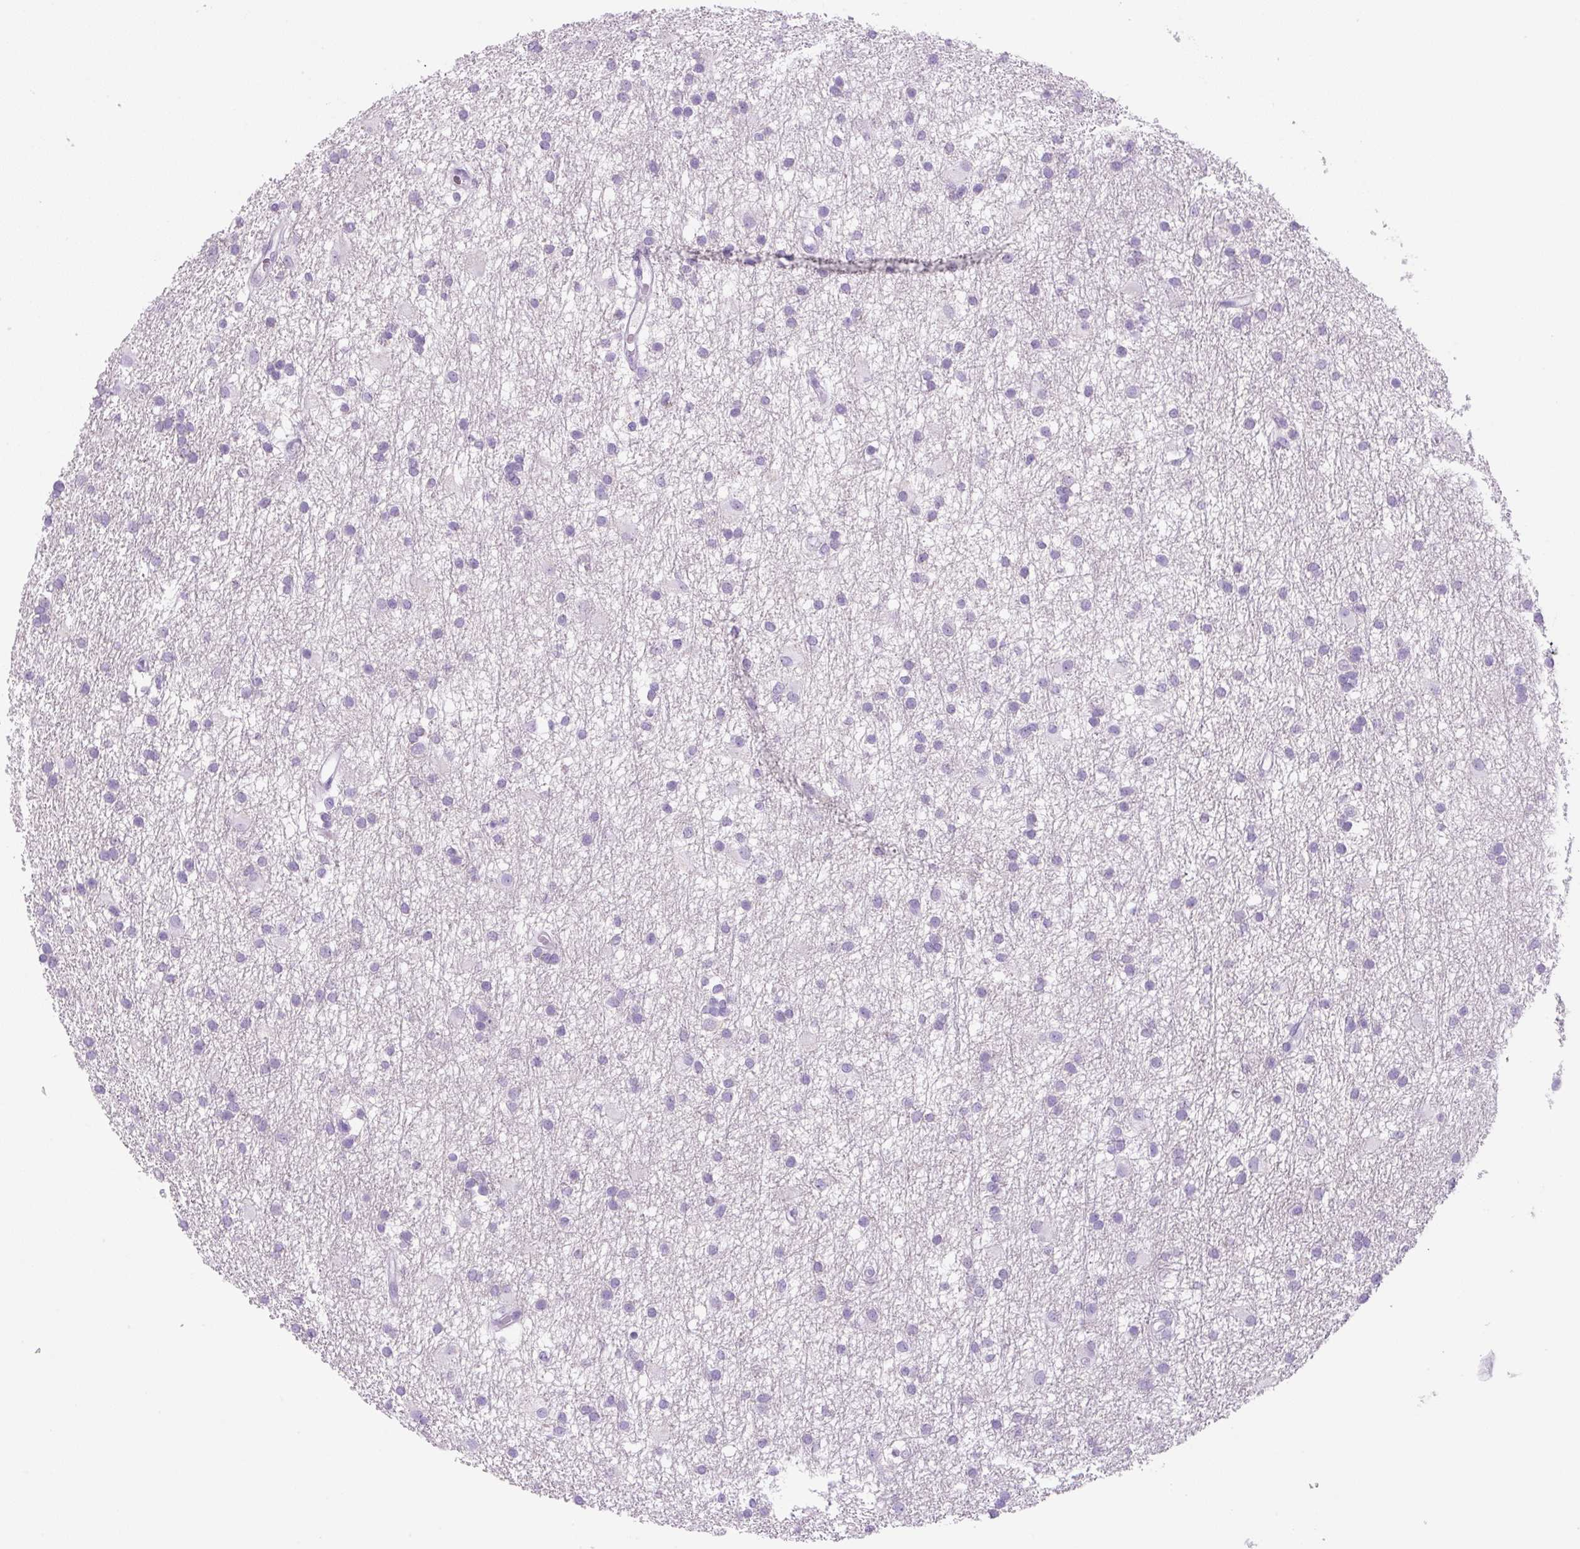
{"staining": {"intensity": "negative", "quantity": "none", "location": "none"}, "tissue": "glioma", "cell_type": "Tumor cells", "image_type": "cancer", "snomed": [{"axis": "morphology", "description": "Glioma, malignant, High grade"}, {"axis": "topography", "description": "Brain"}], "caption": "Human malignant glioma (high-grade) stained for a protein using immunohistochemistry demonstrates no positivity in tumor cells.", "gene": "PRRT1", "patient": {"sex": "male", "age": 77}}